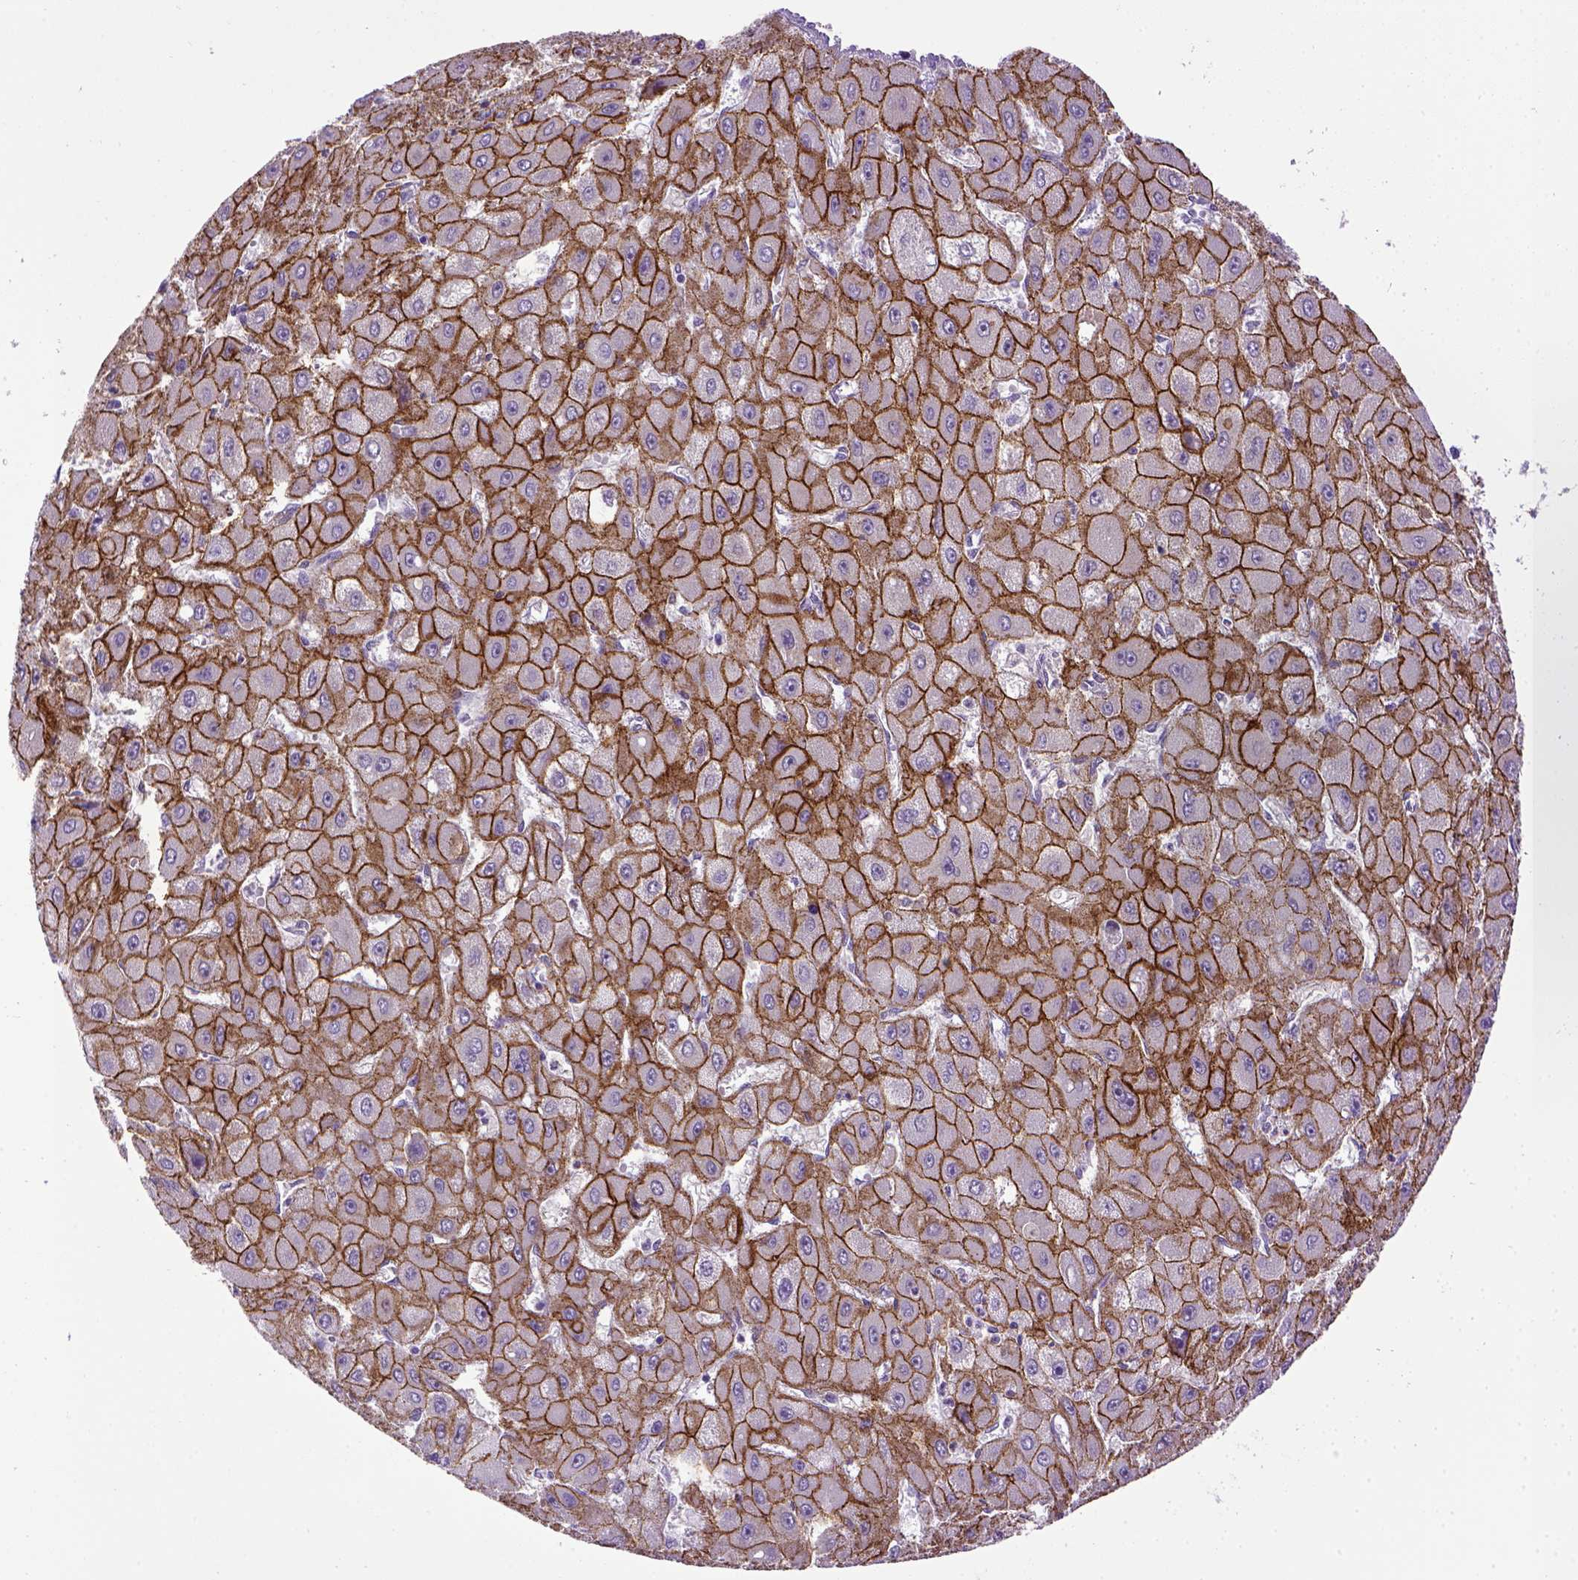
{"staining": {"intensity": "moderate", "quantity": ">75%", "location": "cytoplasmic/membranous"}, "tissue": "liver cancer", "cell_type": "Tumor cells", "image_type": "cancer", "snomed": [{"axis": "morphology", "description": "Carcinoma, Hepatocellular, NOS"}, {"axis": "topography", "description": "Liver"}], "caption": "Immunohistochemical staining of liver hepatocellular carcinoma reveals medium levels of moderate cytoplasmic/membranous protein expression in about >75% of tumor cells.", "gene": "CDH1", "patient": {"sex": "female", "age": 25}}